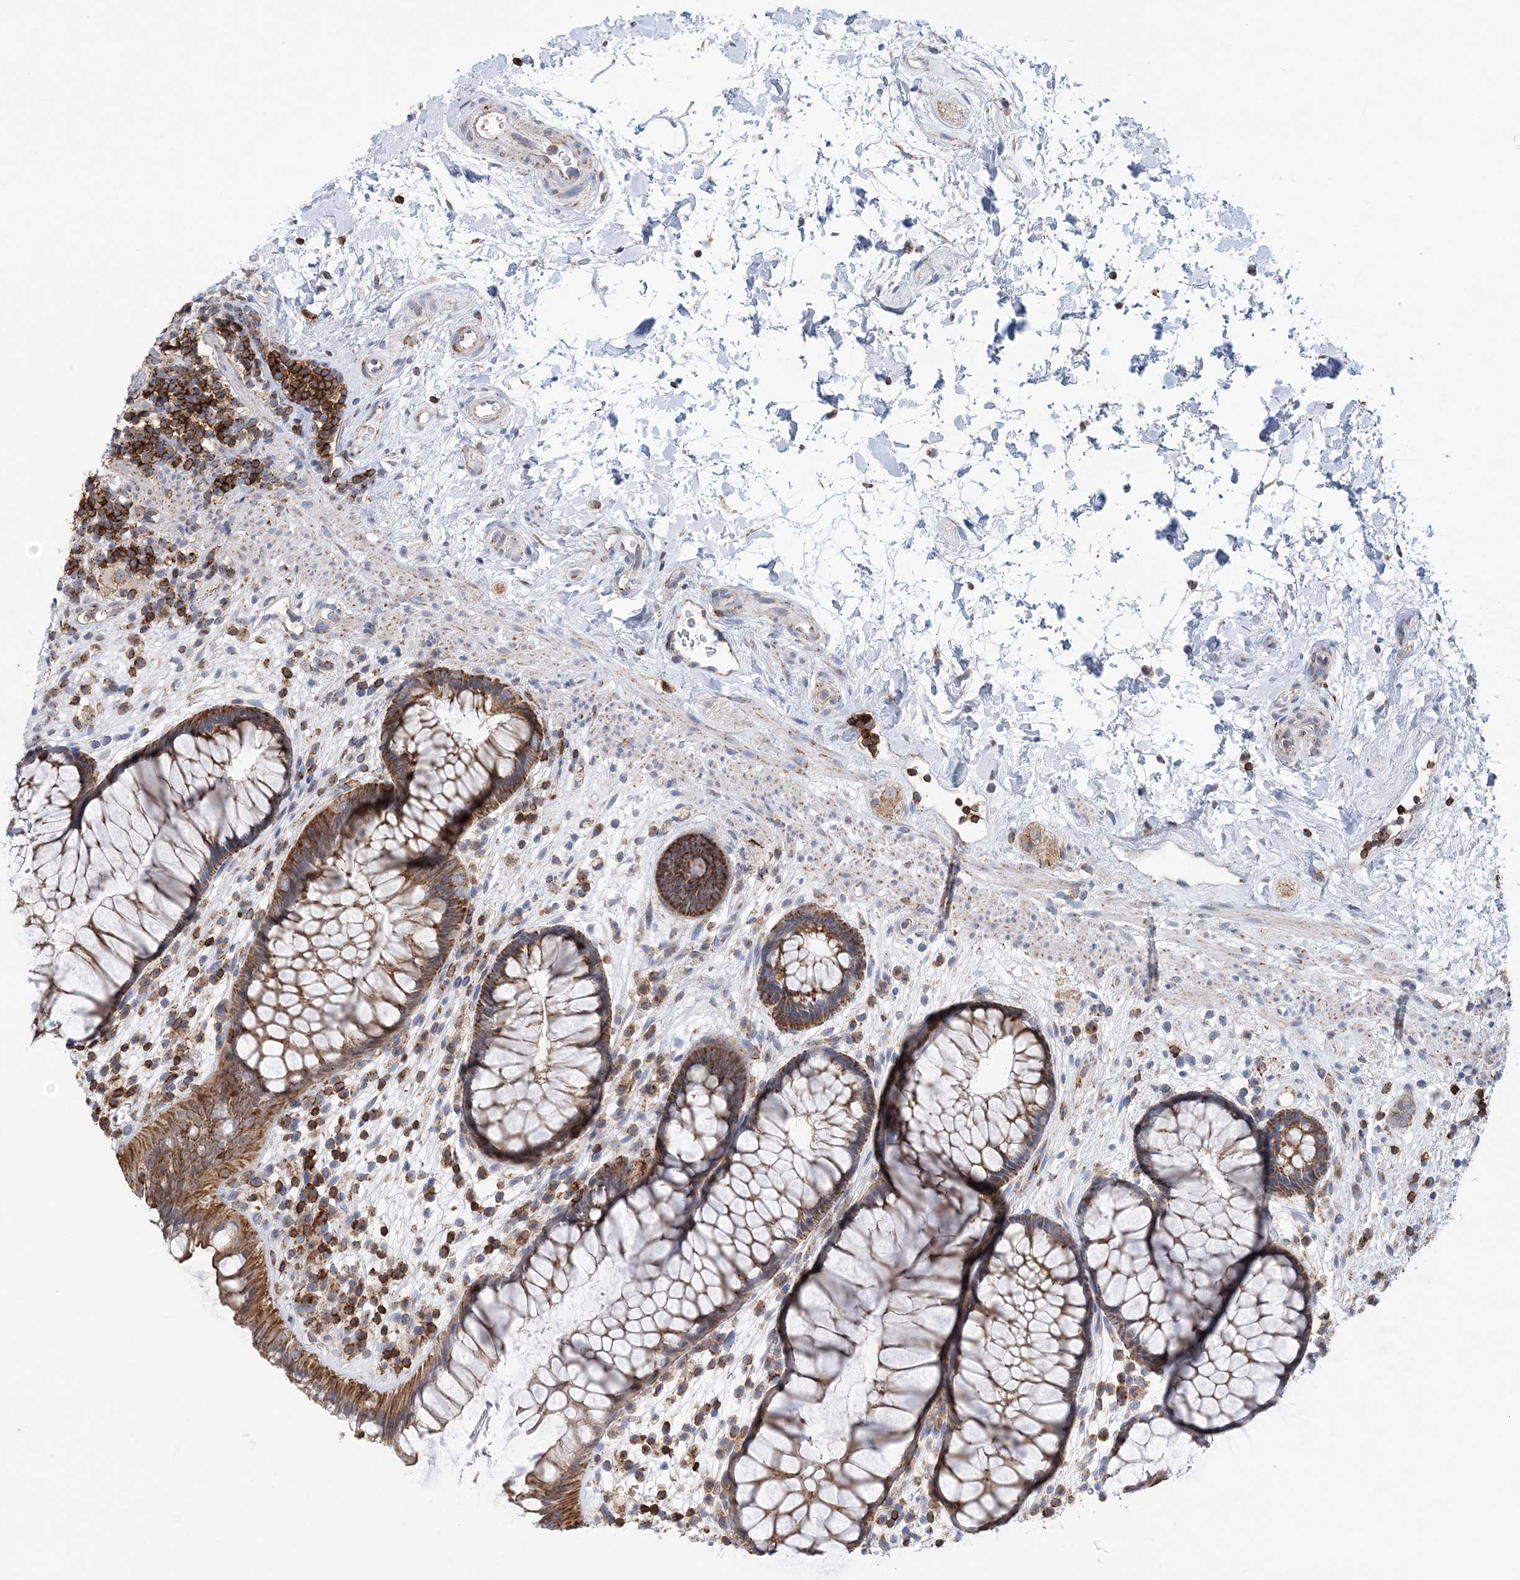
{"staining": {"intensity": "moderate", "quantity": ">75%", "location": "cytoplasmic/membranous"}, "tissue": "rectum", "cell_type": "Glandular cells", "image_type": "normal", "snomed": [{"axis": "morphology", "description": "Normal tissue, NOS"}, {"axis": "topography", "description": "Rectum"}], "caption": "Brown immunohistochemical staining in benign human rectum shows moderate cytoplasmic/membranous positivity in about >75% of glandular cells.", "gene": "TTC32", "patient": {"sex": "male", "age": 51}}